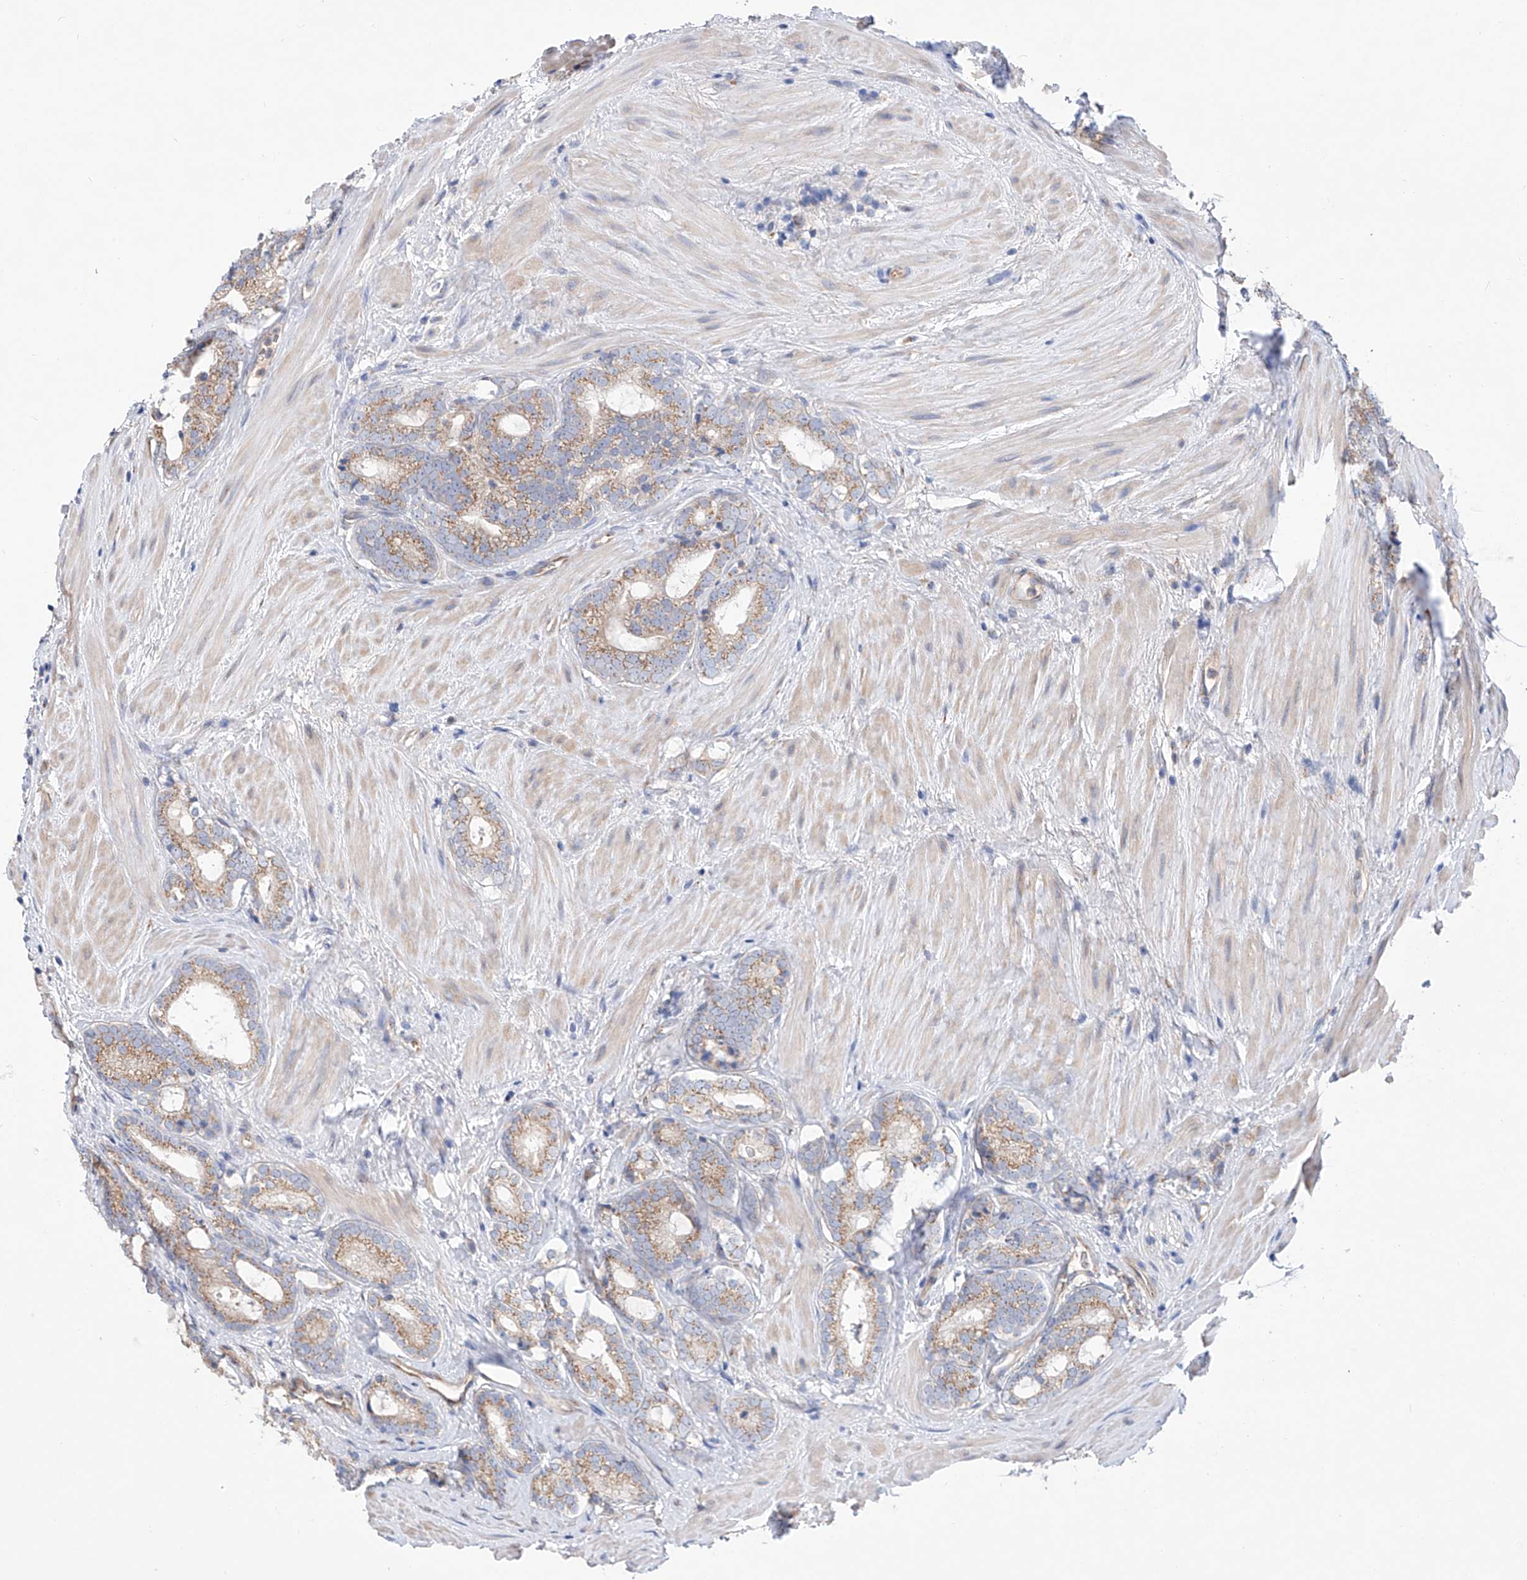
{"staining": {"intensity": "weak", "quantity": ">75%", "location": "cytoplasmic/membranous"}, "tissue": "prostate cancer", "cell_type": "Tumor cells", "image_type": "cancer", "snomed": [{"axis": "morphology", "description": "Adenocarcinoma, High grade"}, {"axis": "topography", "description": "Prostate"}], "caption": "Immunohistochemistry of prostate cancer (high-grade adenocarcinoma) displays low levels of weak cytoplasmic/membranous staining in approximately >75% of tumor cells. (brown staining indicates protein expression, while blue staining denotes nuclei).", "gene": "SLC22A7", "patient": {"sex": "male", "age": 63}}